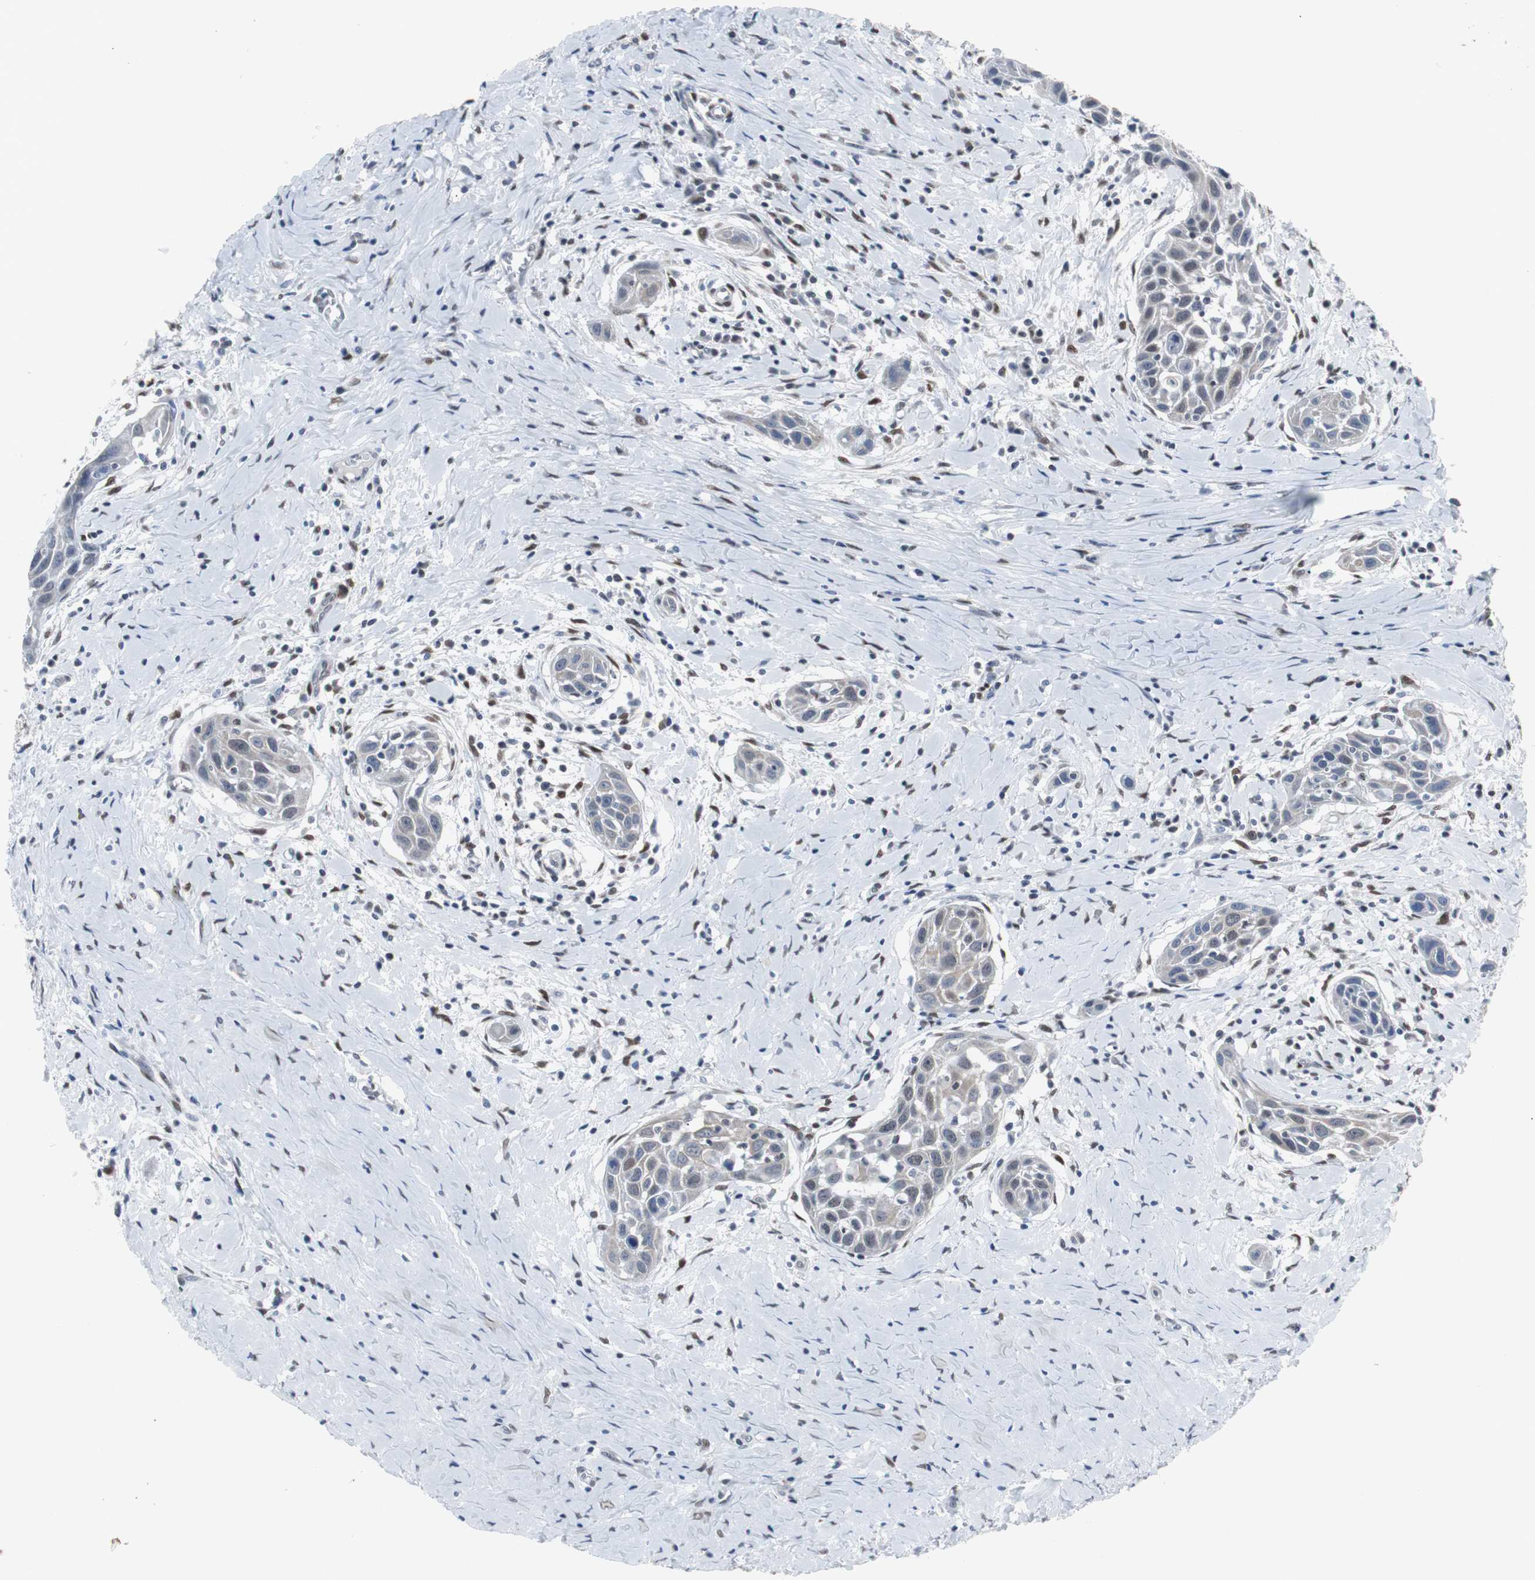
{"staining": {"intensity": "weak", "quantity": "25%-75%", "location": "cytoplasmic/membranous,nuclear"}, "tissue": "head and neck cancer", "cell_type": "Tumor cells", "image_type": "cancer", "snomed": [{"axis": "morphology", "description": "Squamous cell carcinoma, NOS"}, {"axis": "topography", "description": "Oral tissue"}, {"axis": "topography", "description": "Head-Neck"}], "caption": "A high-resolution micrograph shows immunohistochemistry staining of squamous cell carcinoma (head and neck), which displays weak cytoplasmic/membranous and nuclear expression in approximately 25%-75% of tumor cells.", "gene": "ZHX2", "patient": {"sex": "female", "age": 50}}